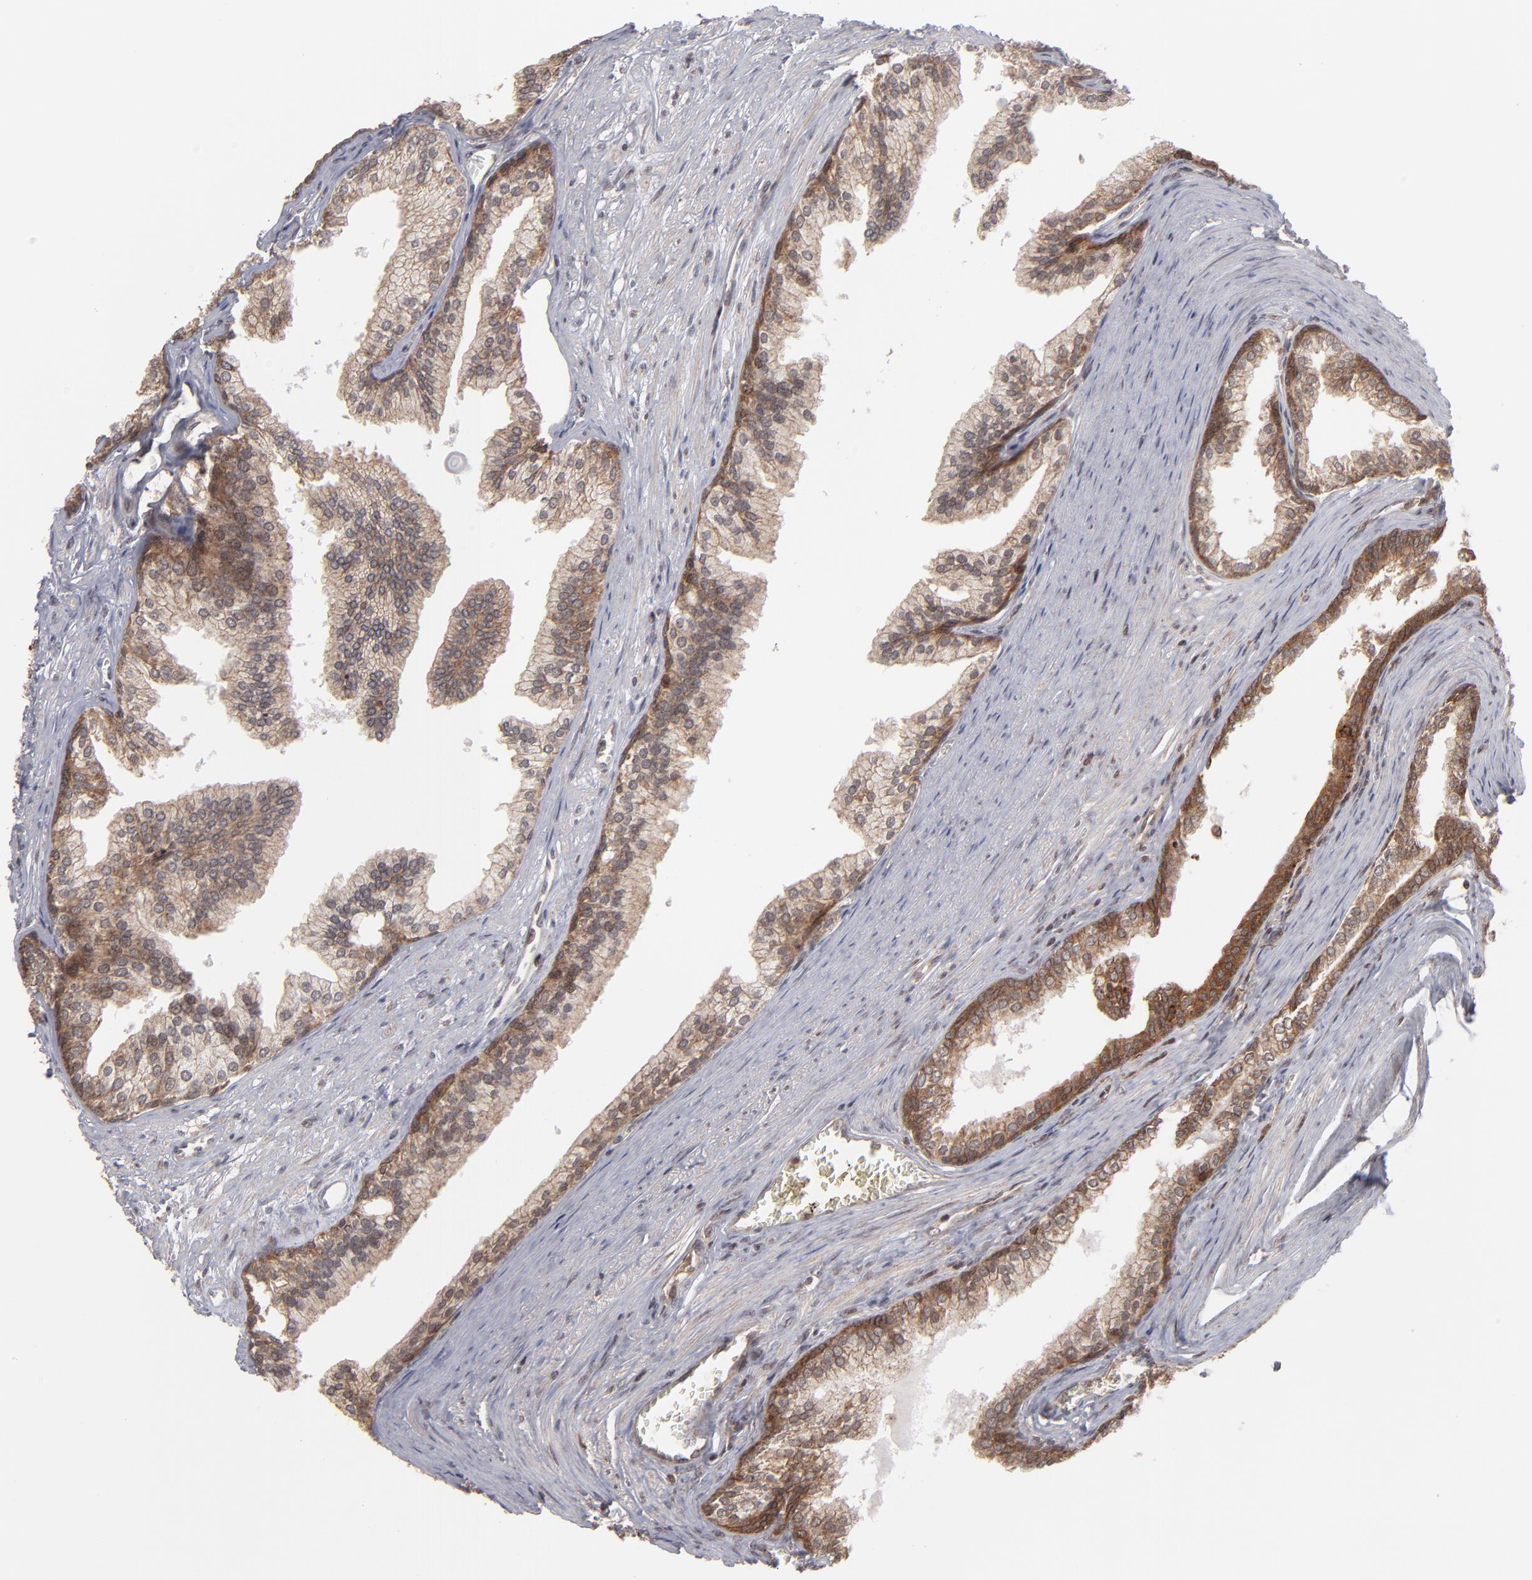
{"staining": {"intensity": "moderate", "quantity": ">75%", "location": "cytoplasmic/membranous"}, "tissue": "prostate", "cell_type": "Glandular cells", "image_type": "normal", "snomed": [{"axis": "morphology", "description": "Normal tissue, NOS"}, {"axis": "topography", "description": "Prostate"}], "caption": "Immunohistochemical staining of benign human prostate reveals medium levels of moderate cytoplasmic/membranous staining in about >75% of glandular cells.", "gene": "RGS6", "patient": {"sex": "male", "age": 68}}